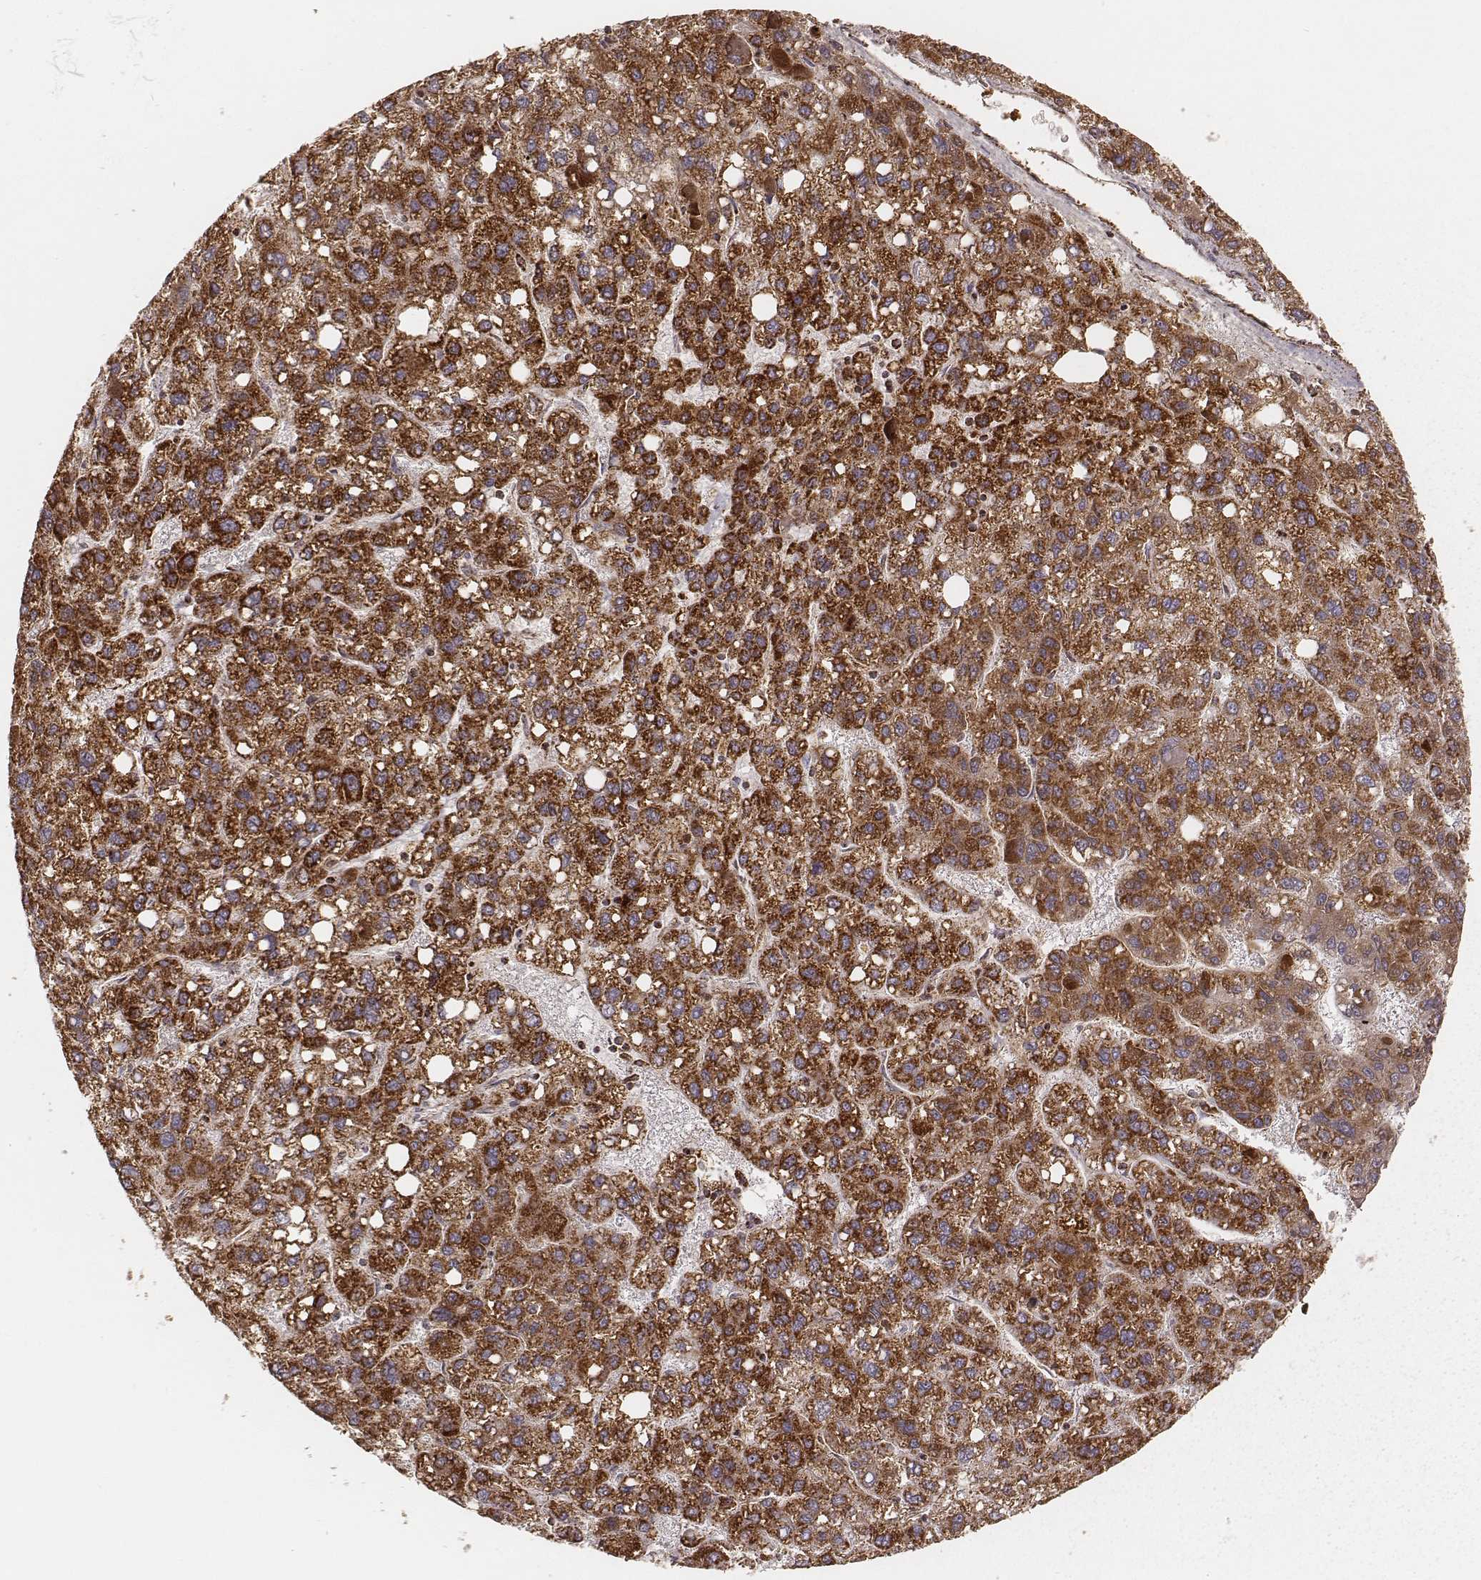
{"staining": {"intensity": "strong", "quantity": ">75%", "location": "cytoplasmic/membranous"}, "tissue": "liver cancer", "cell_type": "Tumor cells", "image_type": "cancer", "snomed": [{"axis": "morphology", "description": "Carcinoma, Hepatocellular, NOS"}, {"axis": "topography", "description": "Liver"}], "caption": "Immunohistochemical staining of human liver cancer (hepatocellular carcinoma) shows high levels of strong cytoplasmic/membranous protein expression in approximately >75% of tumor cells.", "gene": "CS", "patient": {"sex": "female", "age": 82}}